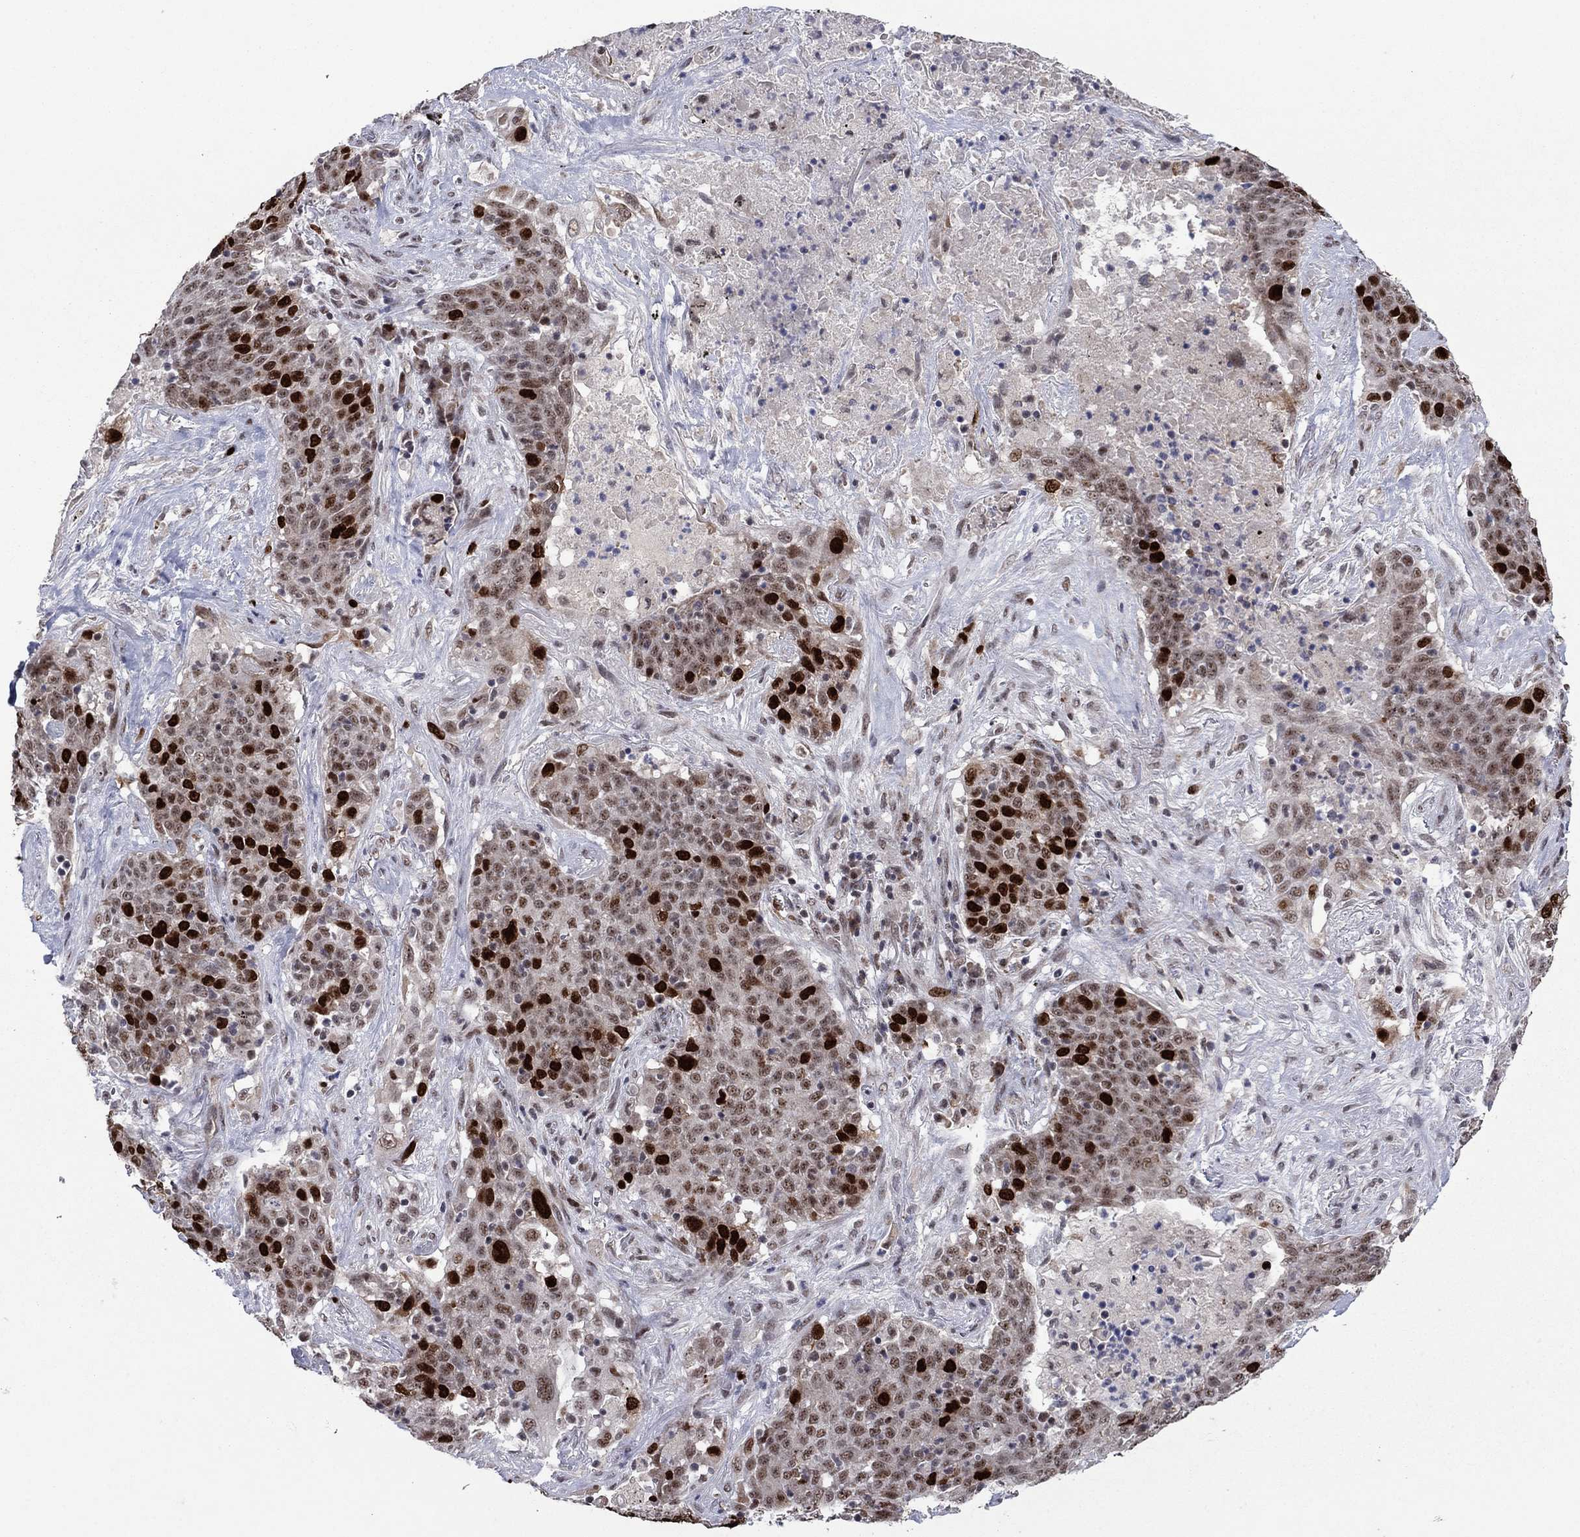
{"staining": {"intensity": "strong", "quantity": "25%-75%", "location": "nuclear"}, "tissue": "lung cancer", "cell_type": "Tumor cells", "image_type": "cancer", "snomed": [{"axis": "morphology", "description": "Squamous cell carcinoma, NOS"}, {"axis": "topography", "description": "Lung"}], "caption": "Immunohistochemistry (IHC) photomicrograph of neoplastic tissue: human squamous cell carcinoma (lung) stained using IHC shows high levels of strong protein expression localized specifically in the nuclear of tumor cells, appearing as a nuclear brown color.", "gene": "CDCA5", "patient": {"sex": "male", "age": 82}}